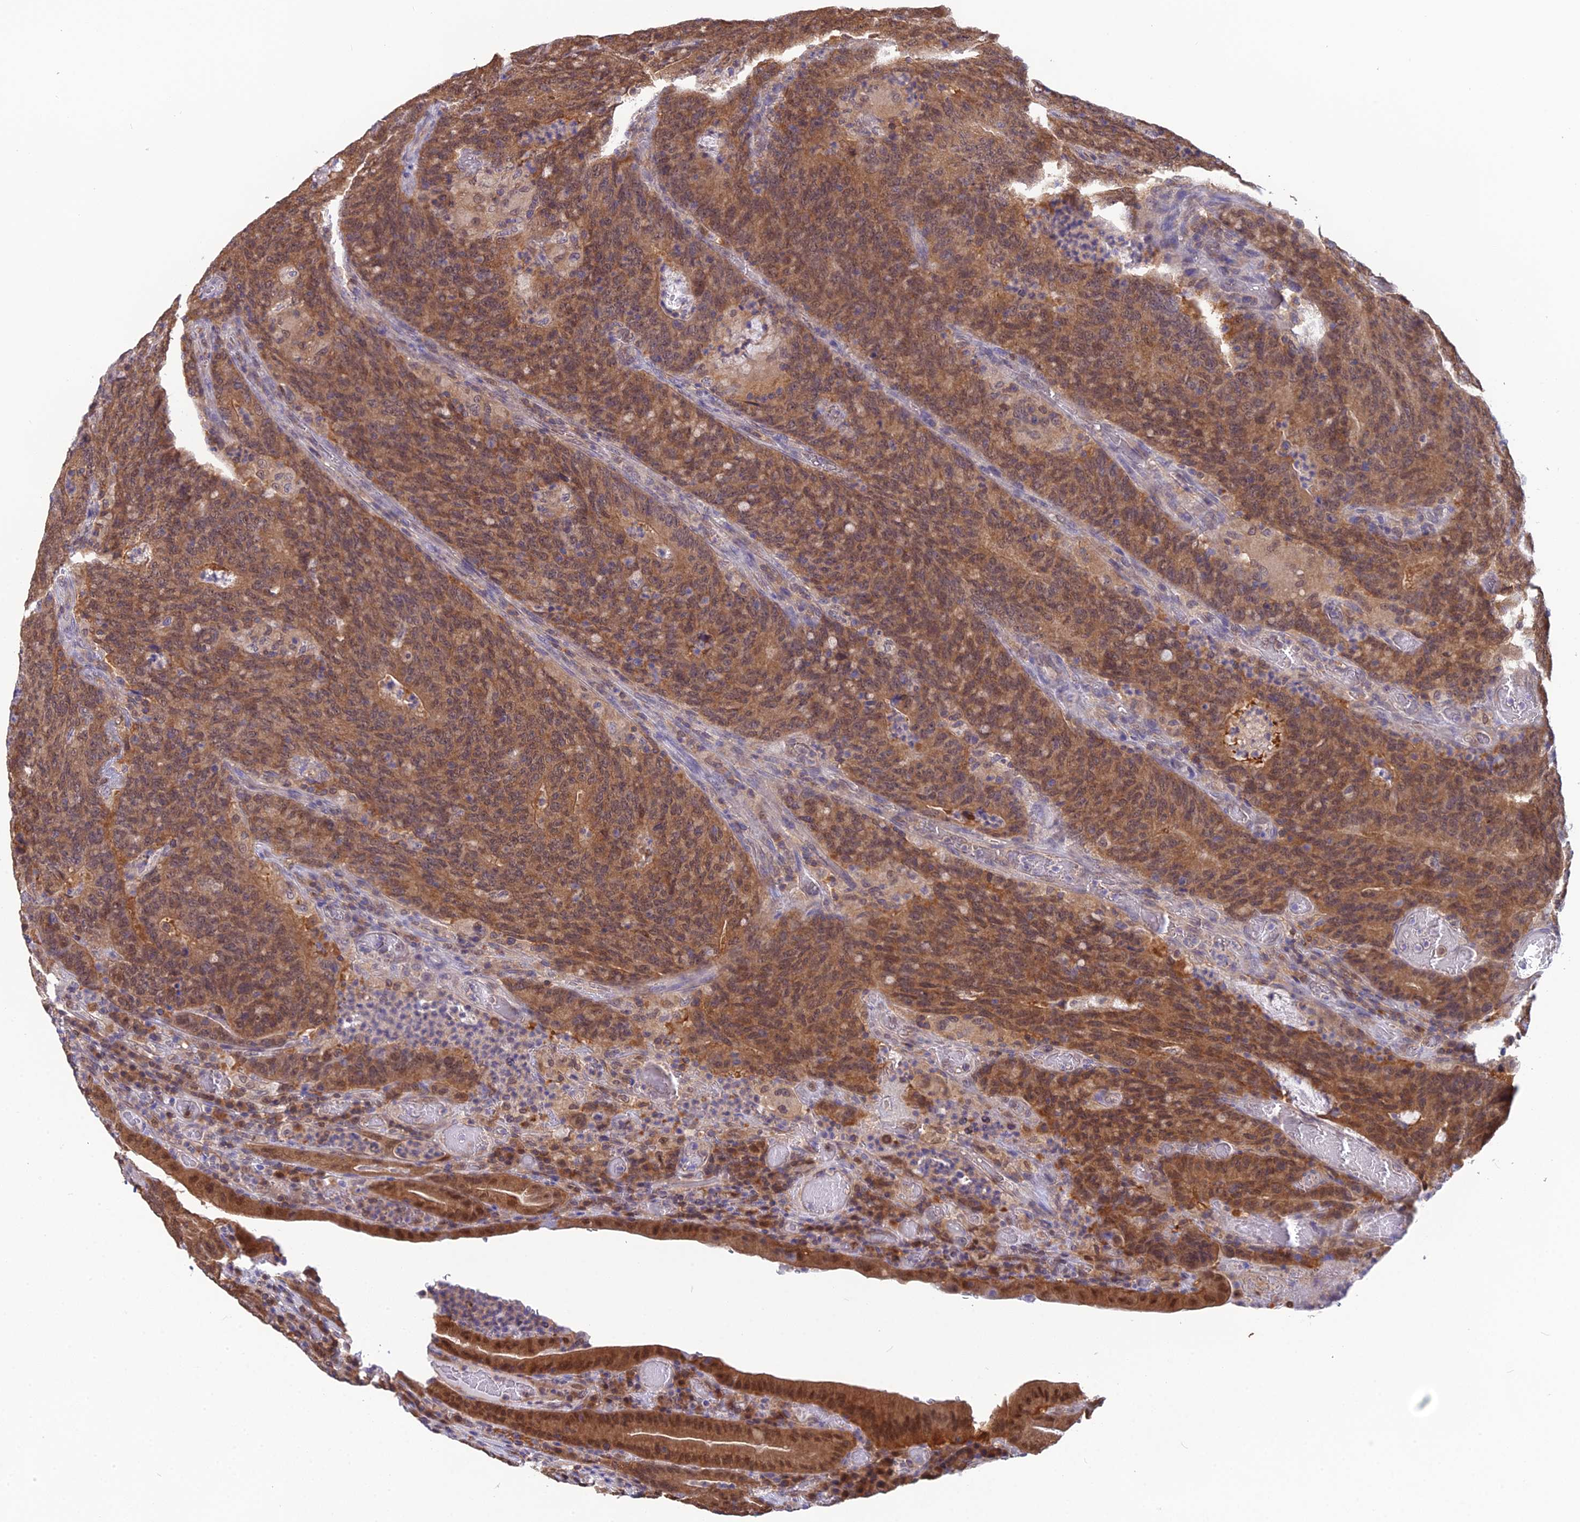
{"staining": {"intensity": "moderate", "quantity": ">75%", "location": "cytoplasmic/membranous,nuclear"}, "tissue": "colorectal cancer", "cell_type": "Tumor cells", "image_type": "cancer", "snomed": [{"axis": "morphology", "description": "Normal tissue, NOS"}, {"axis": "morphology", "description": "Adenocarcinoma, NOS"}, {"axis": "topography", "description": "Colon"}], "caption": "An image showing moderate cytoplasmic/membranous and nuclear expression in approximately >75% of tumor cells in colorectal cancer (adenocarcinoma), as visualized by brown immunohistochemical staining.", "gene": "HINT1", "patient": {"sex": "female", "age": 75}}